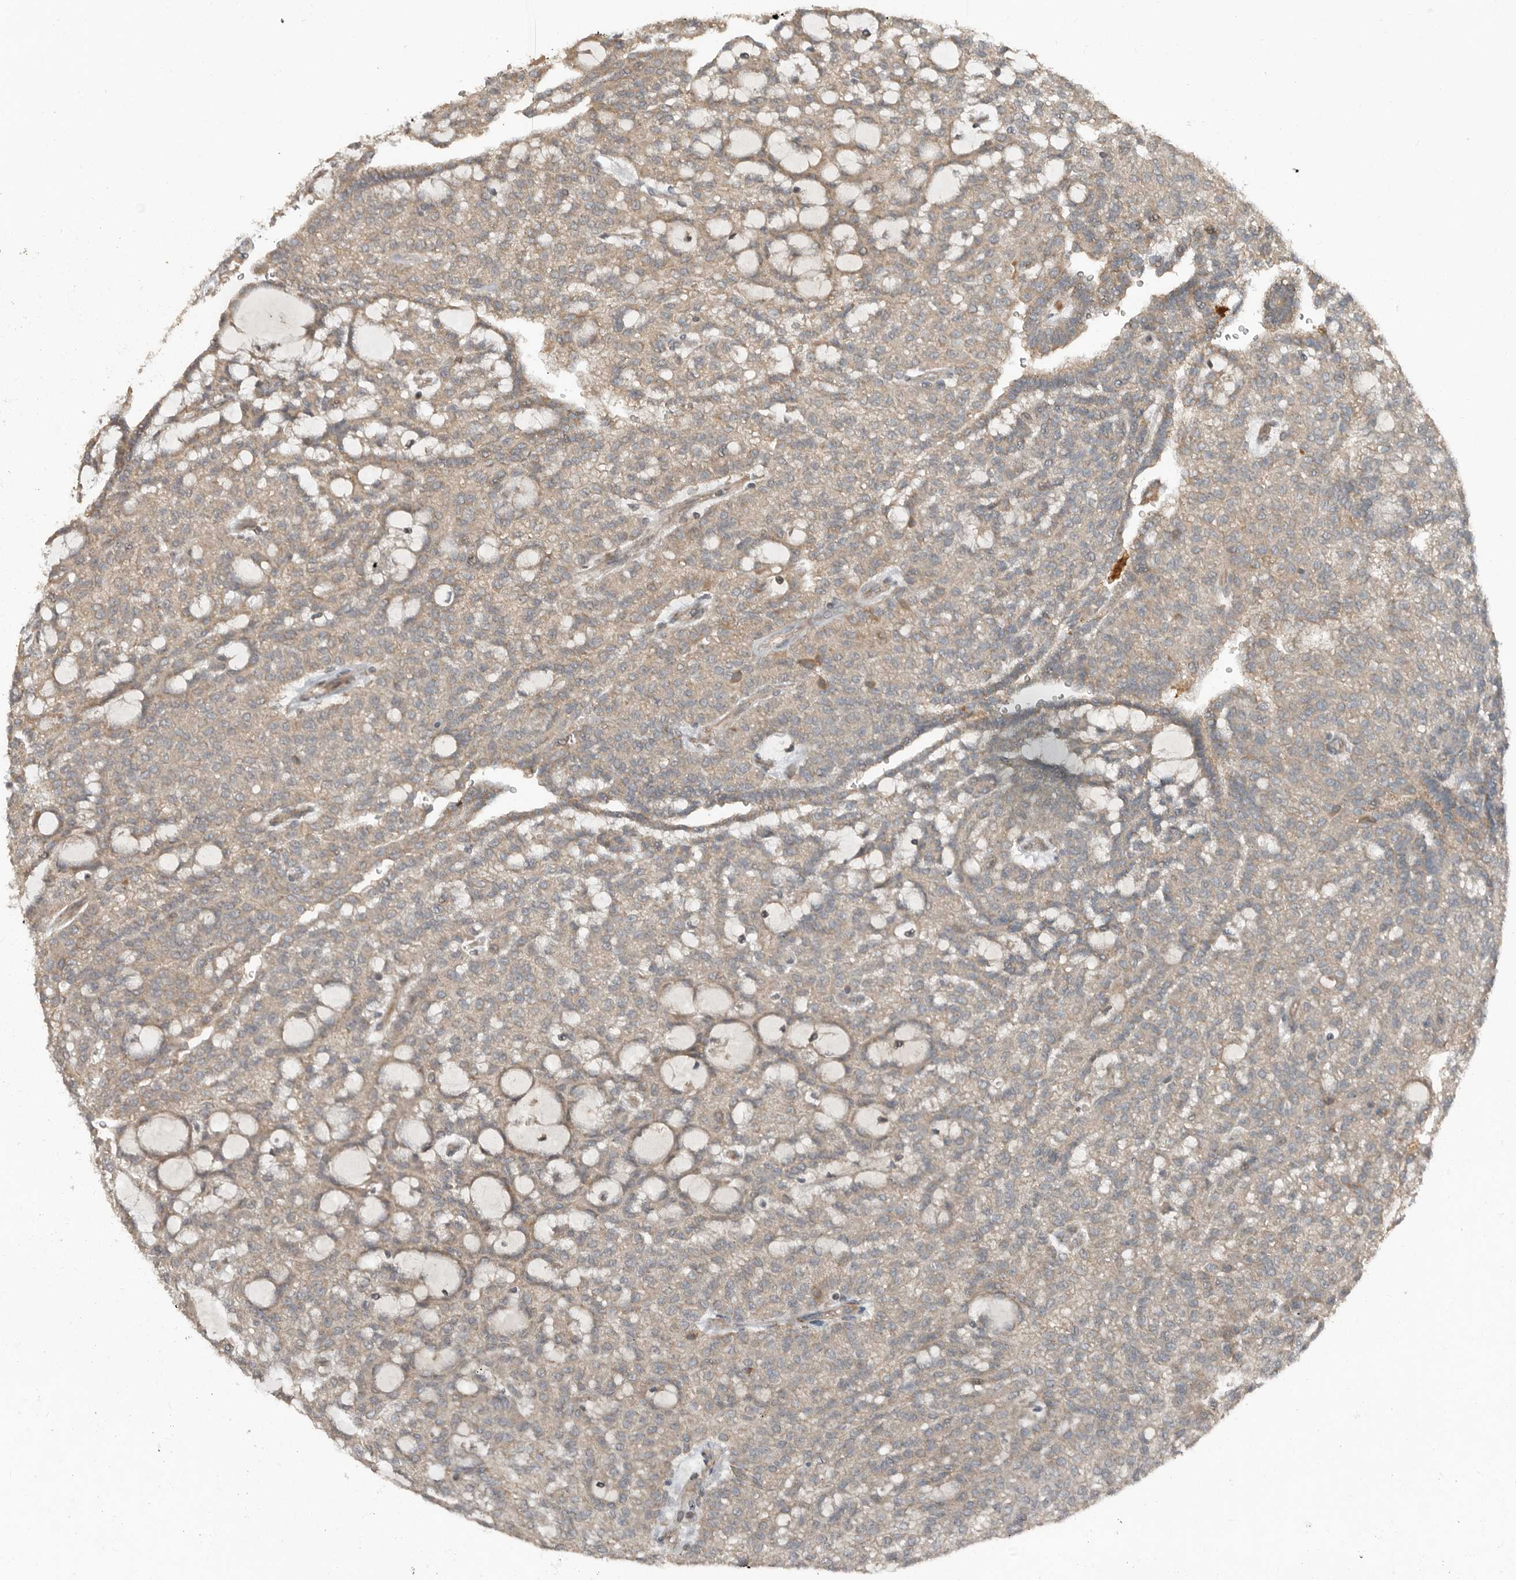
{"staining": {"intensity": "weak", "quantity": ">75%", "location": "cytoplasmic/membranous"}, "tissue": "renal cancer", "cell_type": "Tumor cells", "image_type": "cancer", "snomed": [{"axis": "morphology", "description": "Adenocarcinoma, NOS"}, {"axis": "topography", "description": "Kidney"}], "caption": "Immunohistochemistry photomicrograph of human renal cancer stained for a protein (brown), which exhibits low levels of weak cytoplasmic/membranous expression in approximately >75% of tumor cells.", "gene": "SLC6A7", "patient": {"sex": "male", "age": 63}}